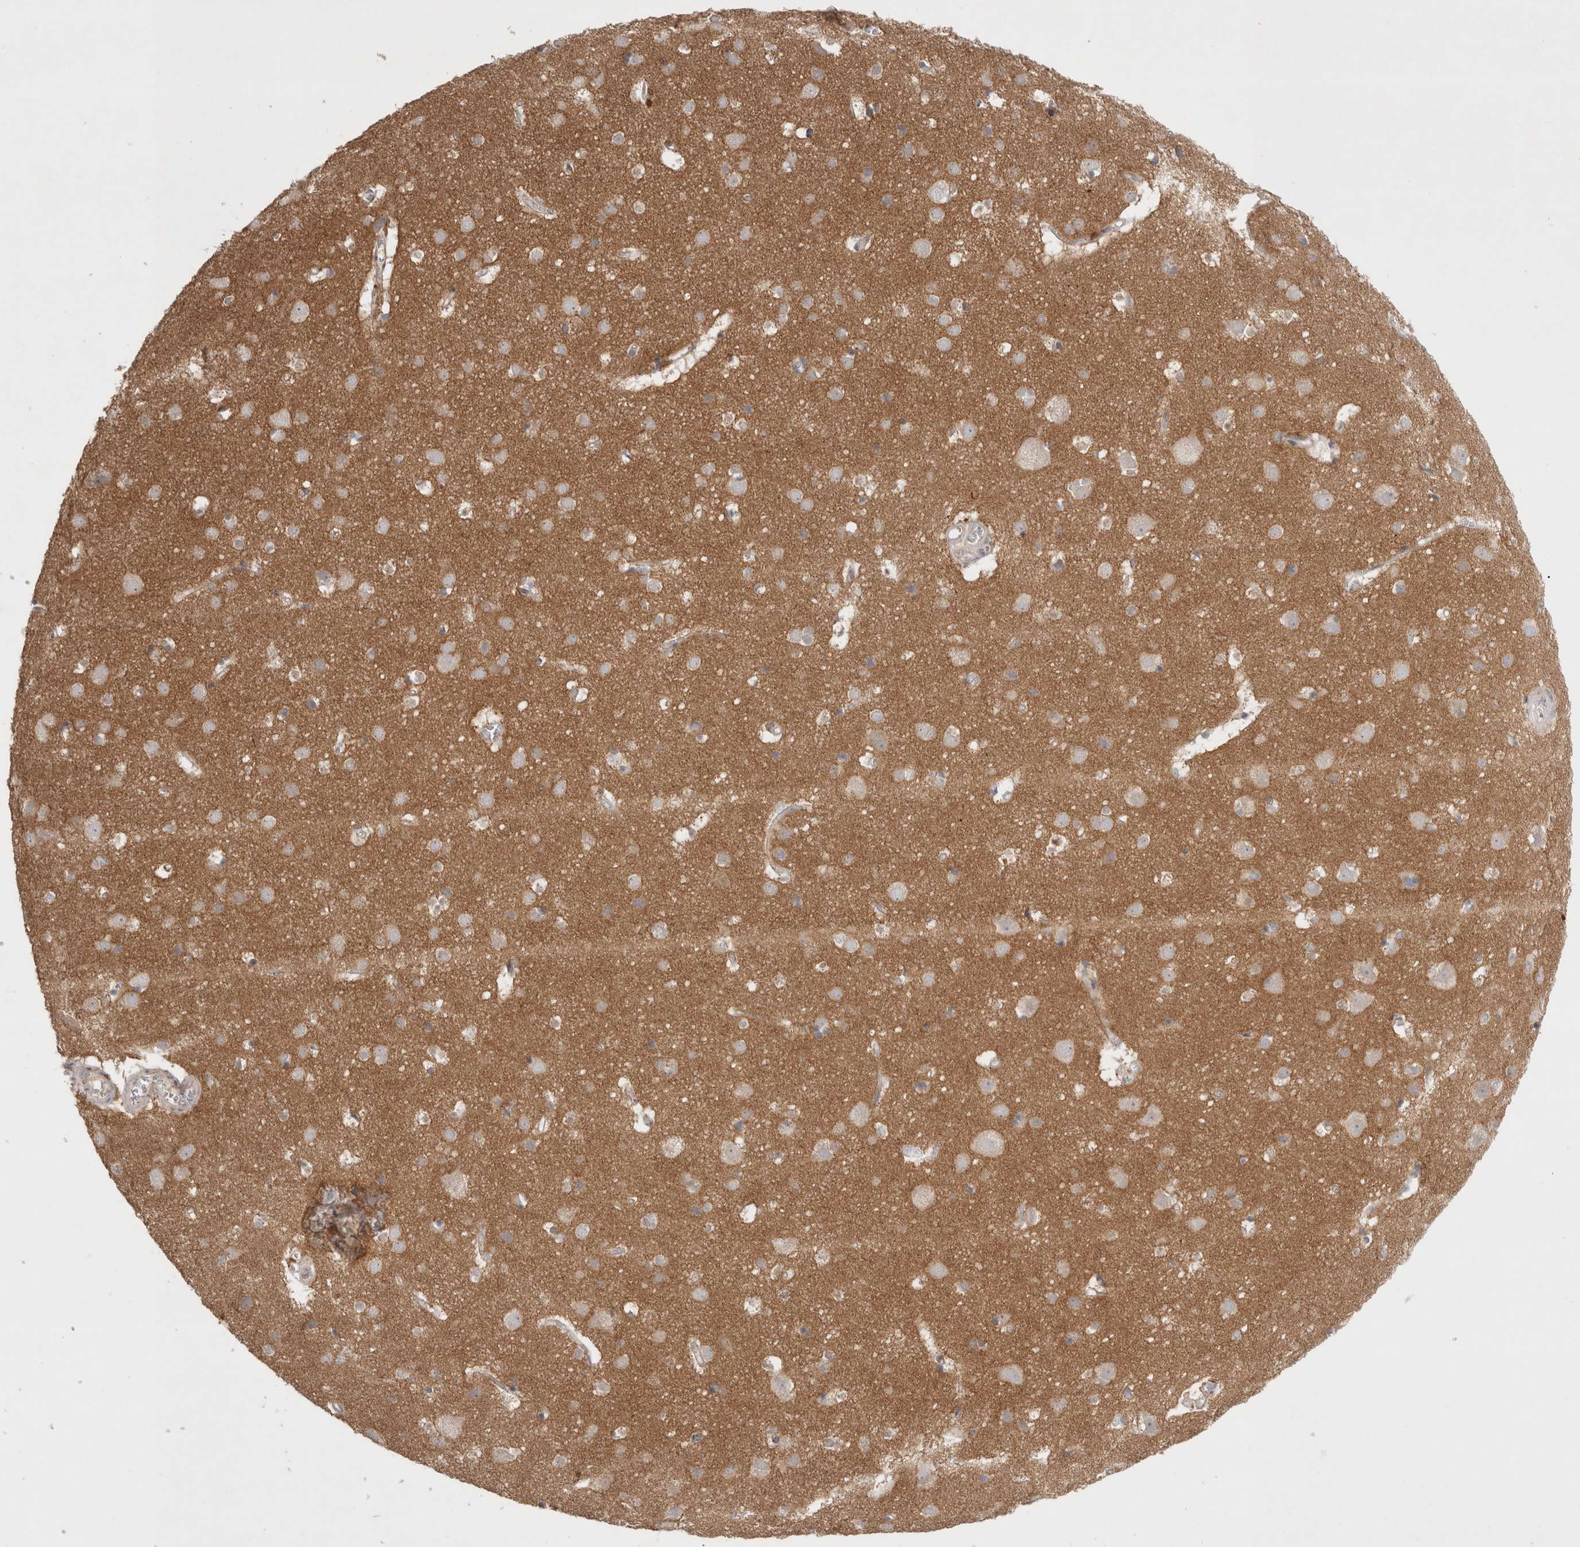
{"staining": {"intensity": "weak", "quantity": ">75%", "location": "cytoplasmic/membranous"}, "tissue": "cerebral cortex", "cell_type": "Endothelial cells", "image_type": "normal", "snomed": [{"axis": "morphology", "description": "Normal tissue, NOS"}, {"axis": "topography", "description": "Cerebral cortex"}], "caption": "This is an image of immunohistochemistry staining of normal cerebral cortex, which shows weak expression in the cytoplasmic/membranous of endothelial cells.", "gene": "SLC29A1", "patient": {"sex": "male", "age": 54}}